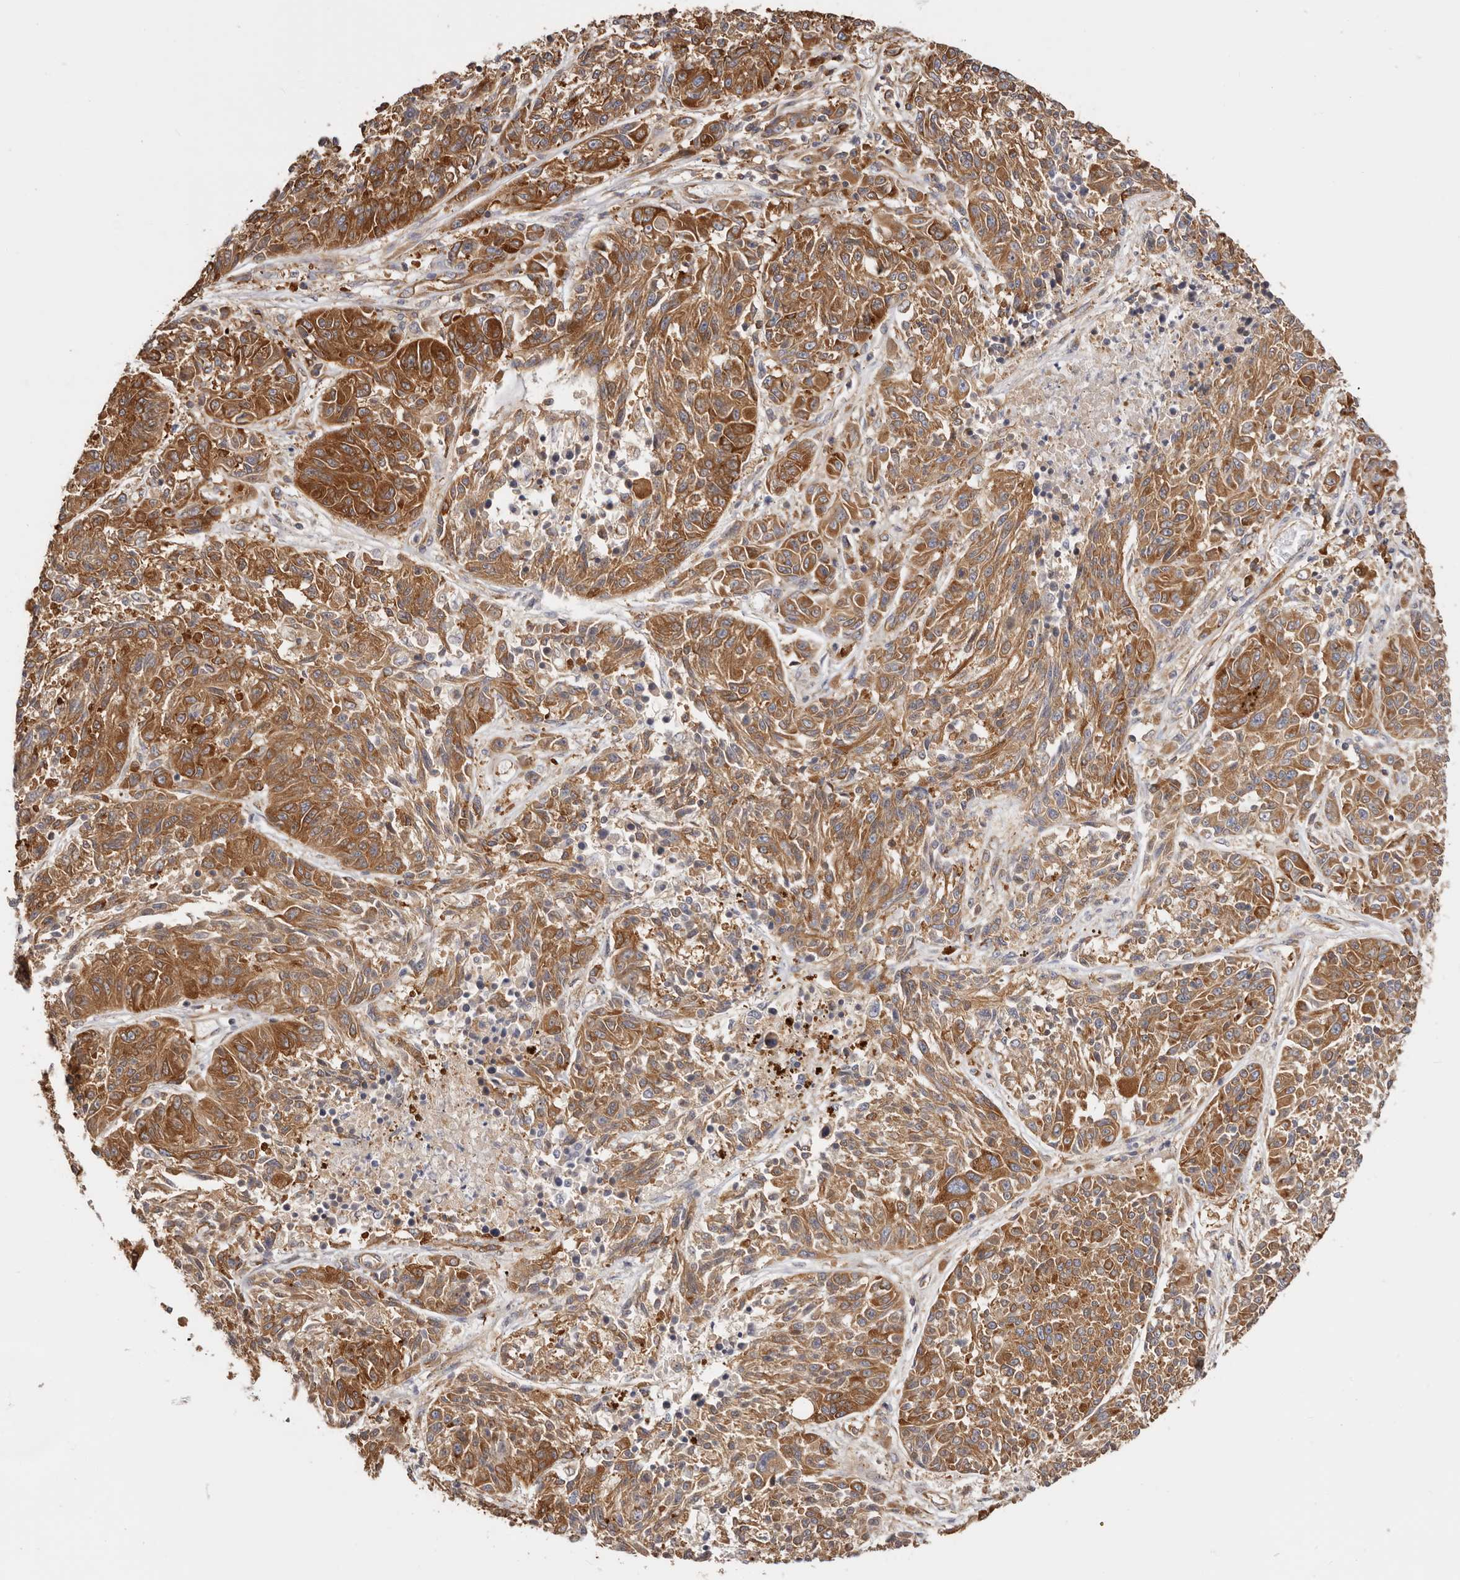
{"staining": {"intensity": "strong", "quantity": ">75%", "location": "cytoplasmic/membranous"}, "tissue": "melanoma", "cell_type": "Tumor cells", "image_type": "cancer", "snomed": [{"axis": "morphology", "description": "Malignant melanoma, NOS"}, {"axis": "topography", "description": "Skin"}], "caption": "A brown stain labels strong cytoplasmic/membranous positivity of a protein in human malignant melanoma tumor cells. Immunohistochemistry (ihc) stains the protein of interest in brown and the nuclei are stained blue.", "gene": "EPRS1", "patient": {"sex": "male", "age": 53}}